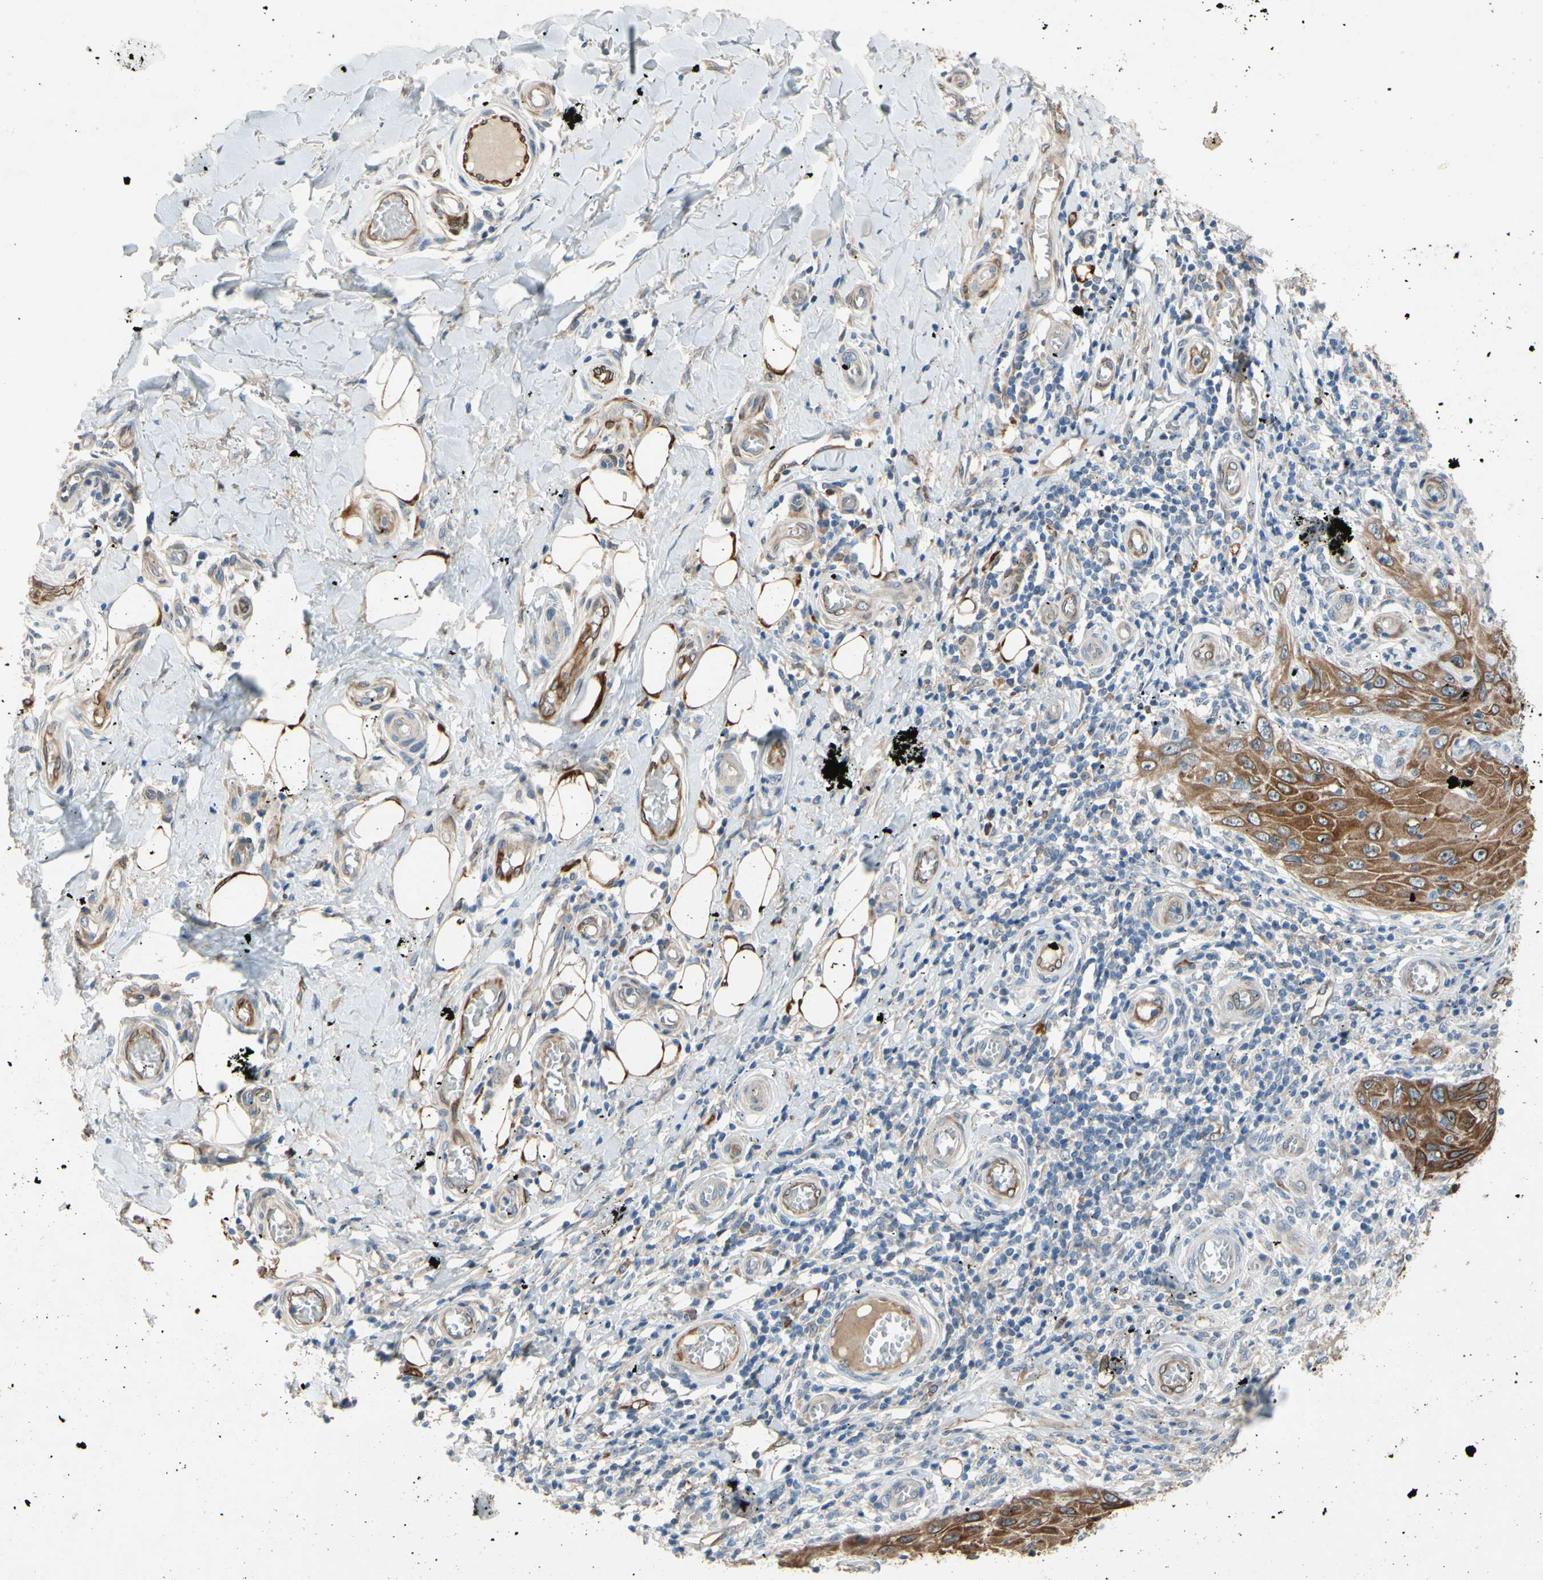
{"staining": {"intensity": "moderate", "quantity": ">75%", "location": "cytoplasmic/membranous"}, "tissue": "skin cancer", "cell_type": "Tumor cells", "image_type": "cancer", "snomed": [{"axis": "morphology", "description": "Squamous cell carcinoma, NOS"}, {"axis": "topography", "description": "Skin"}], "caption": "Human skin cancer (squamous cell carcinoma) stained with a protein marker reveals moderate staining in tumor cells.", "gene": "PRXL2A", "patient": {"sex": "female", "age": 73}}